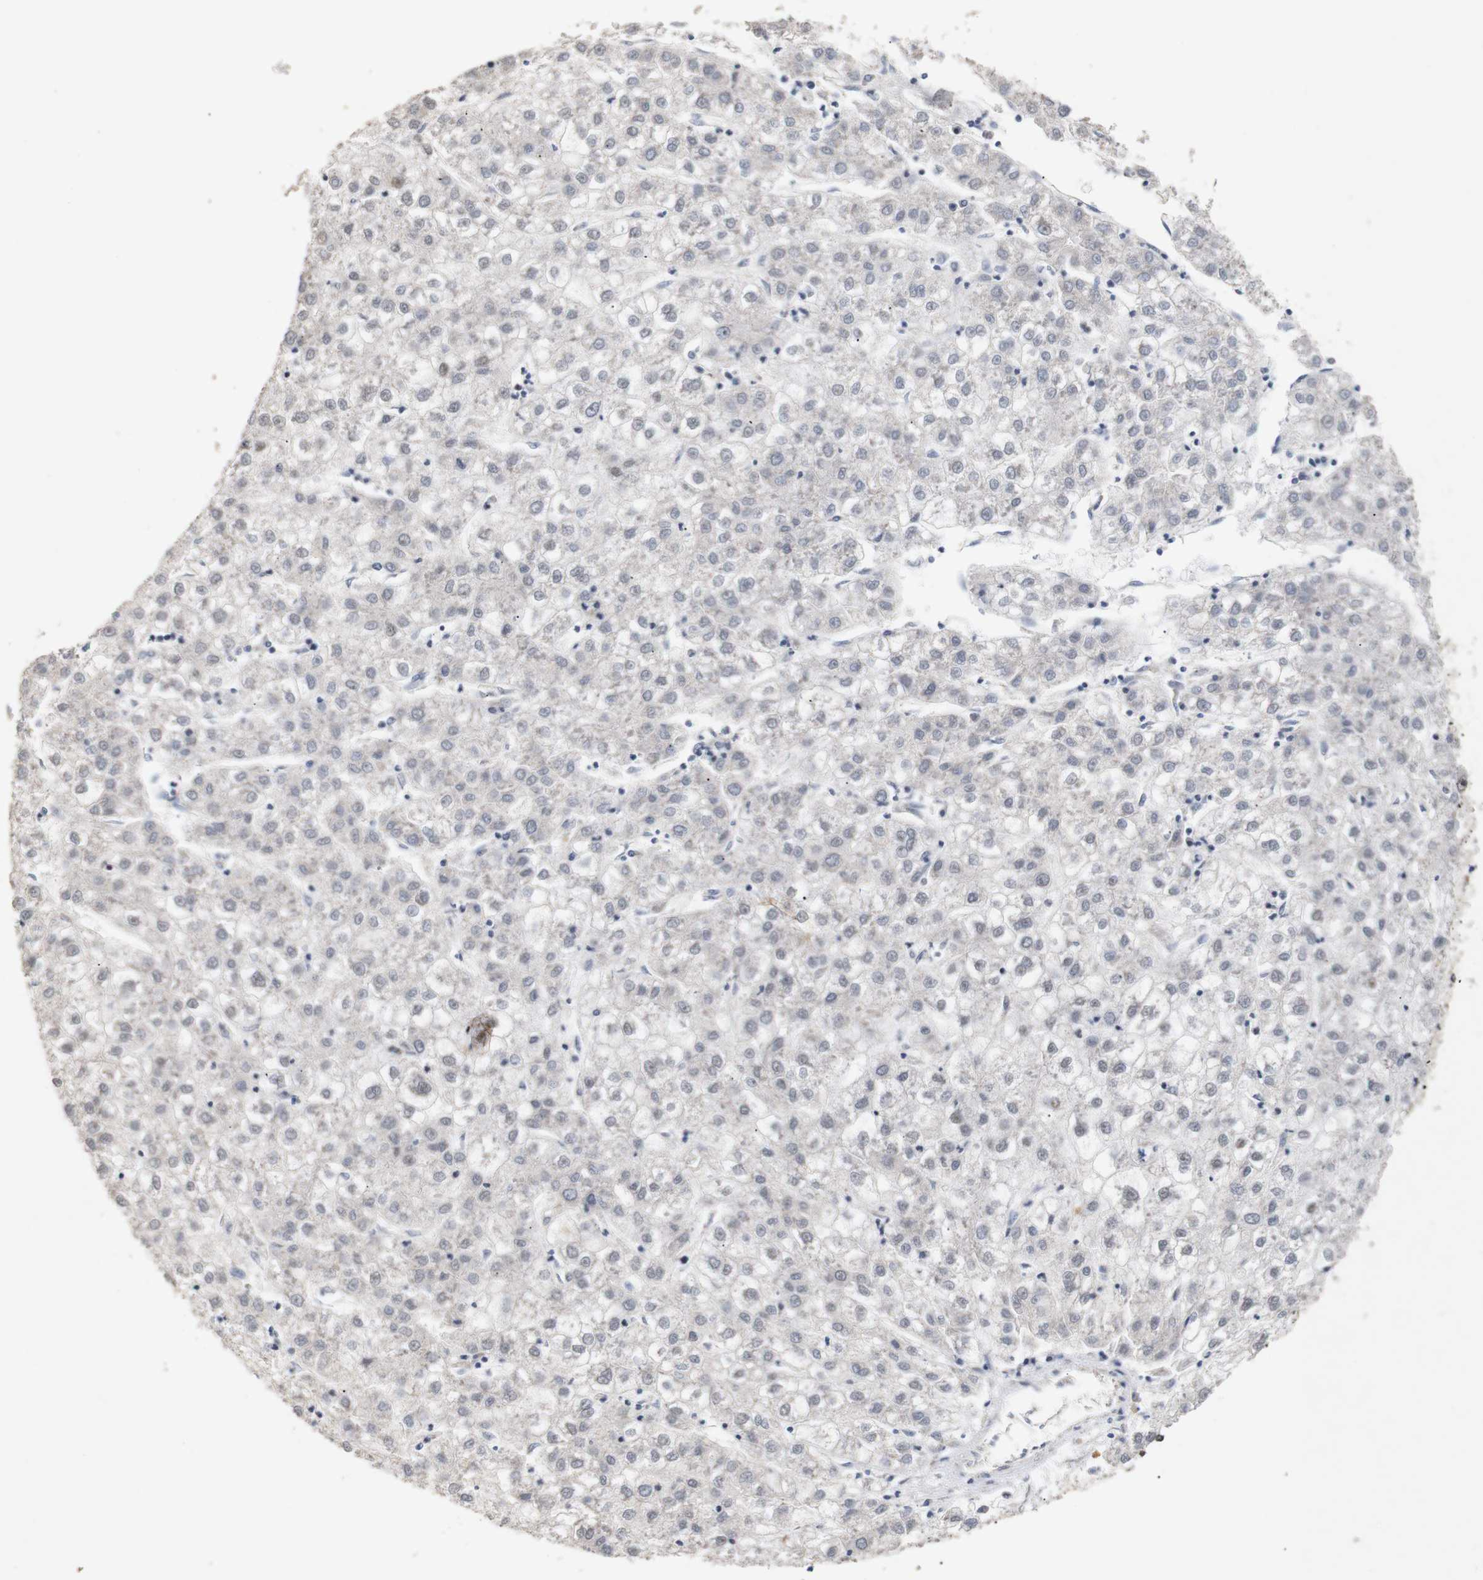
{"staining": {"intensity": "negative", "quantity": "none", "location": "none"}, "tissue": "liver cancer", "cell_type": "Tumor cells", "image_type": "cancer", "snomed": [{"axis": "morphology", "description": "Carcinoma, Hepatocellular, NOS"}, {"axis": "topography", "description": "Liver"}], "caption": "Protein analysis of hepatocellular carcinoma (liver) shows no significant expression in tumor cells.", "gene": "PYM1", "patient": {"sex": "male", "age": 72}}